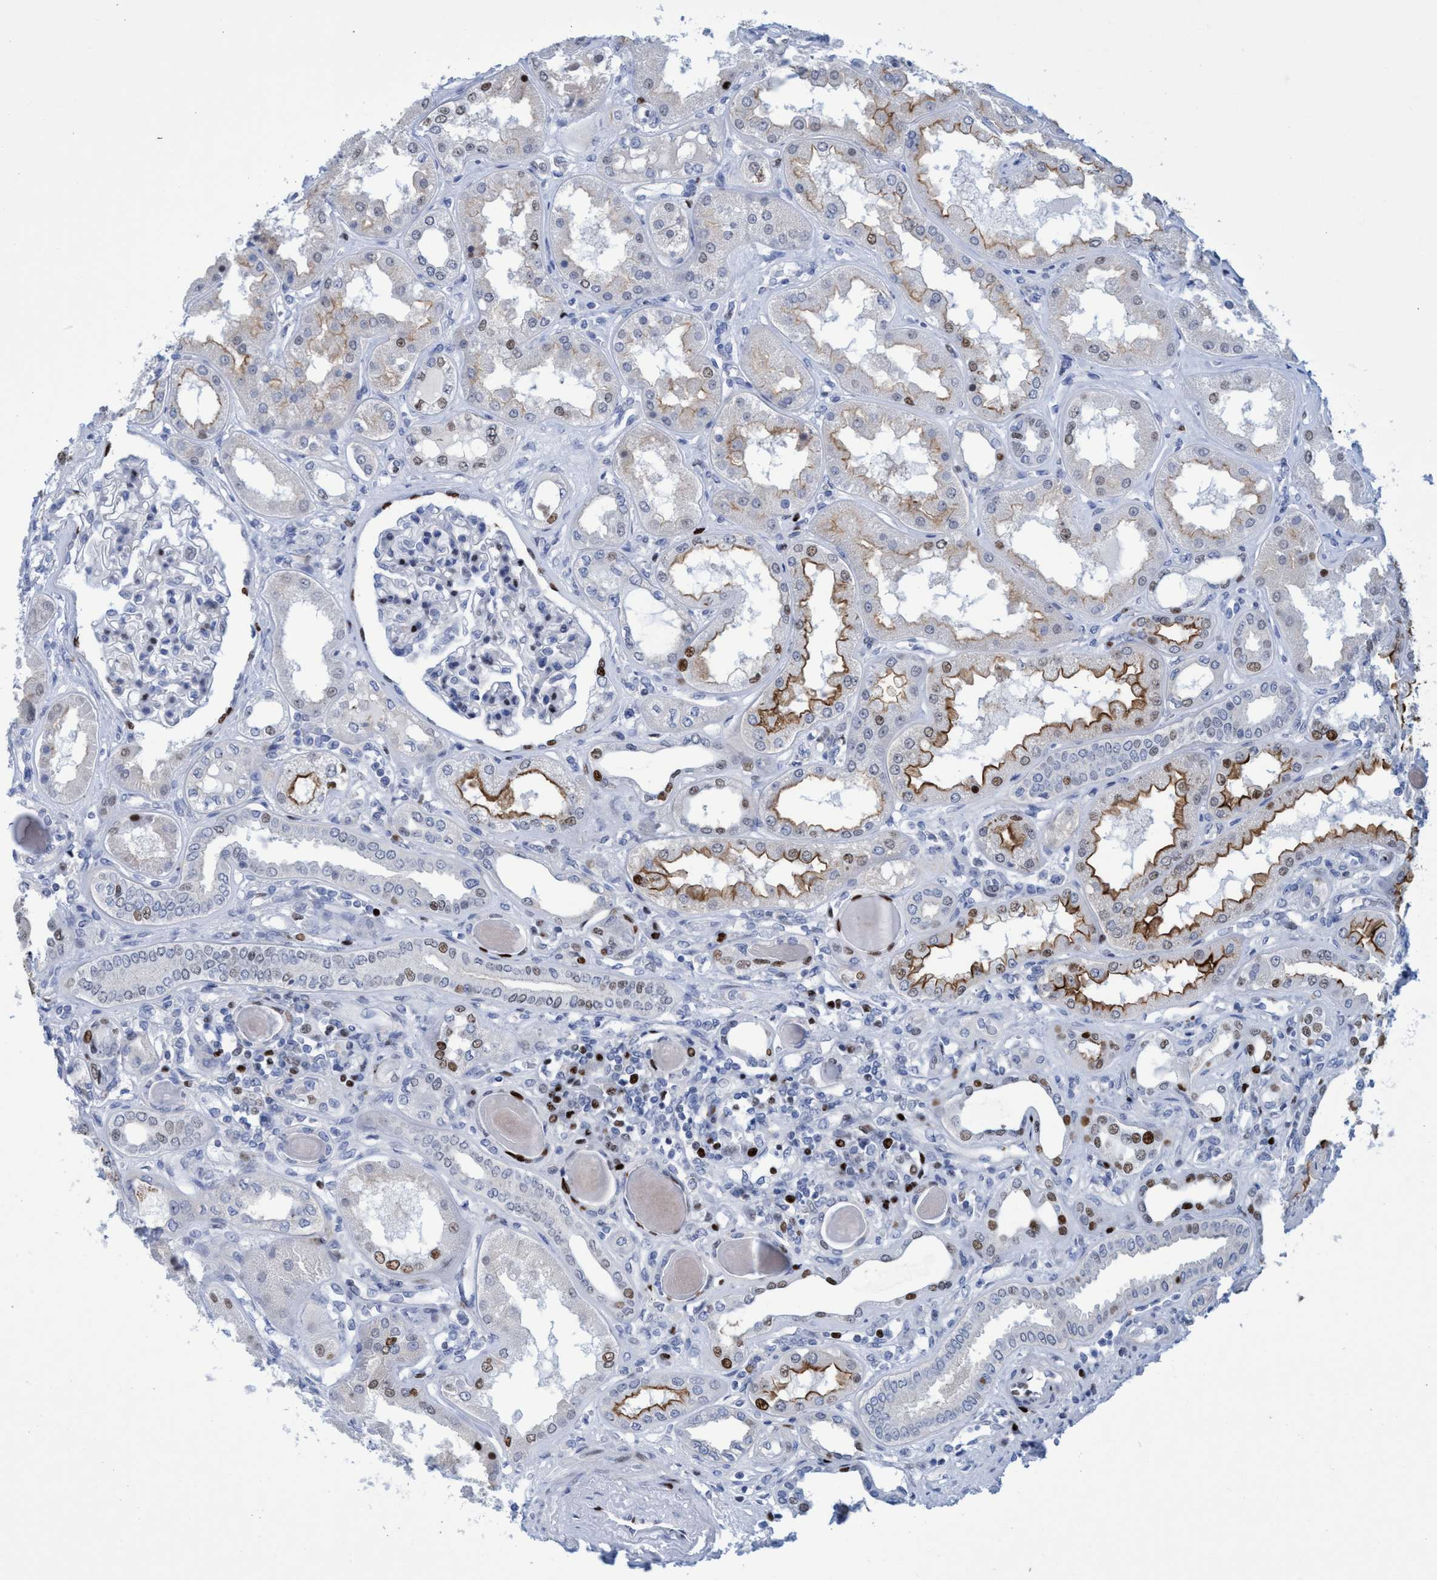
{"staining": {"intensity": "negative", "quantity": "none", "location": "none"}, "tissue": "kidney", "cell_type": "Cells in glomeruli", "image_type": "normal", "snomed": [{"axis": "morphology", "description": "Normal tissue, NOS"}, {"axis": "topography", "description": "Kidney"}], "caption": "Immunohistochemistry image of normal kidney: kidney stained with DAB (3,3'-diaminobenzidine) demonstrates no significant protein positivity in cells in glomeruli. (DAB immunohistochemistry, high magnification).", "gene": "R3HCC1", "patient": {"sex": "female", "age": 56}}